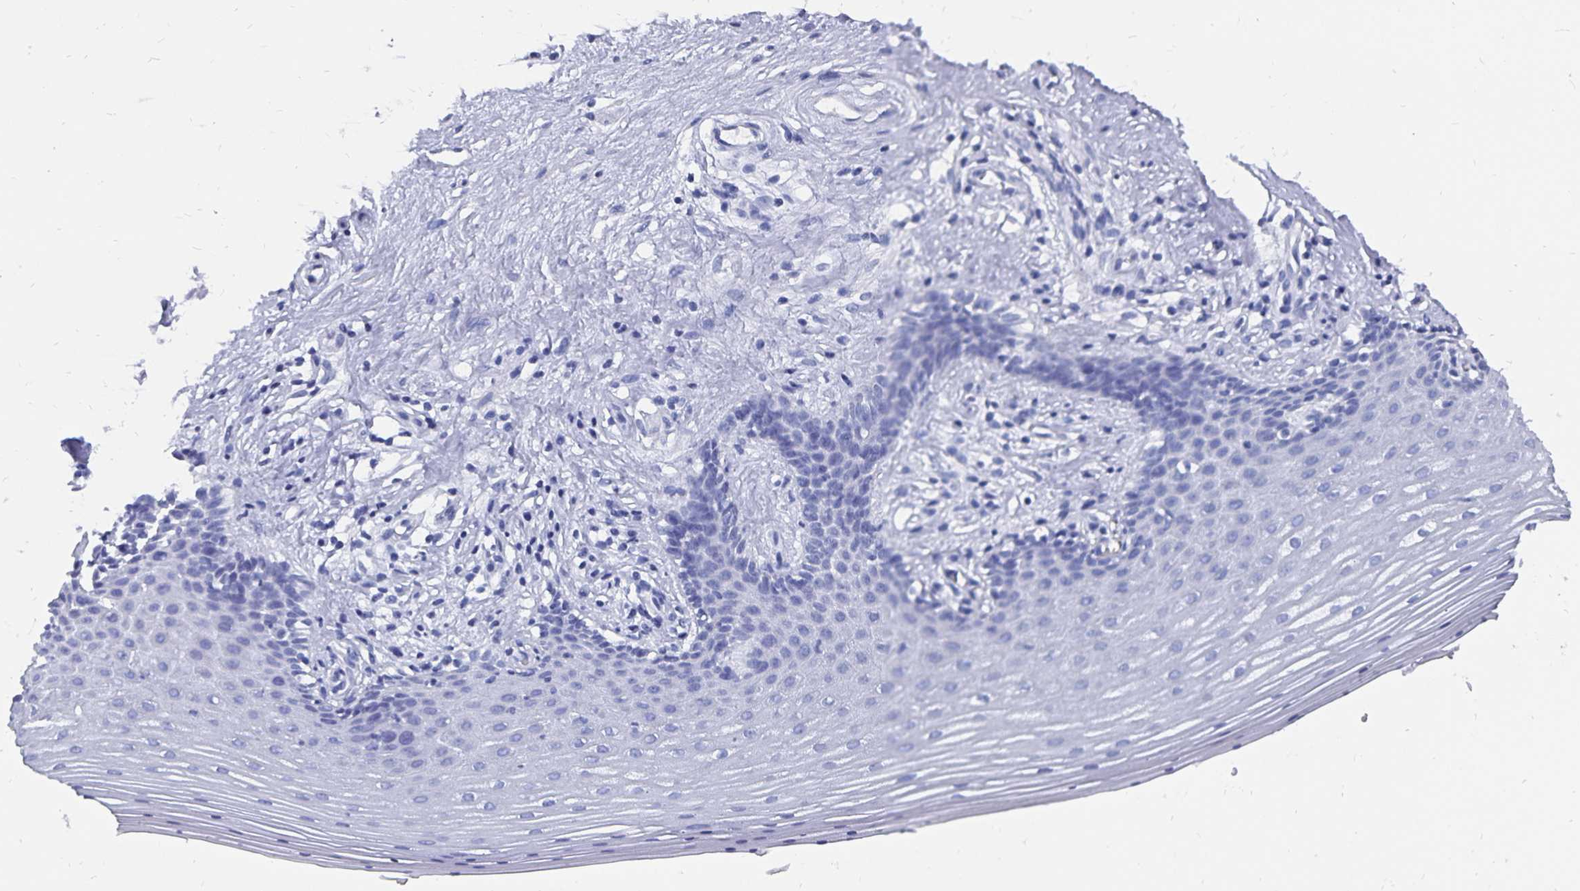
{"staining": {"intensity": "negative", "quantity": "none", "location": "none"}, "tissue": "vagina", "cell_type": "Squamous epithelial cells", "image_type": "normal", "snomed": [{"axis": "morphology", "description": "Normal tissue, NOS"}, {"axis": "topography", "description": "Vagina"}], "caption": "An image of vagina stained for a protein exhibits no brown staining in squamous epithelial cells. (Brightfield microscopy of DAB (3,3'-diaminobenzidine) immunohistochemistry (IHC) at high magnification).", "gene": "ADH1A", "patient": {"sex": "female", "age": 42}}